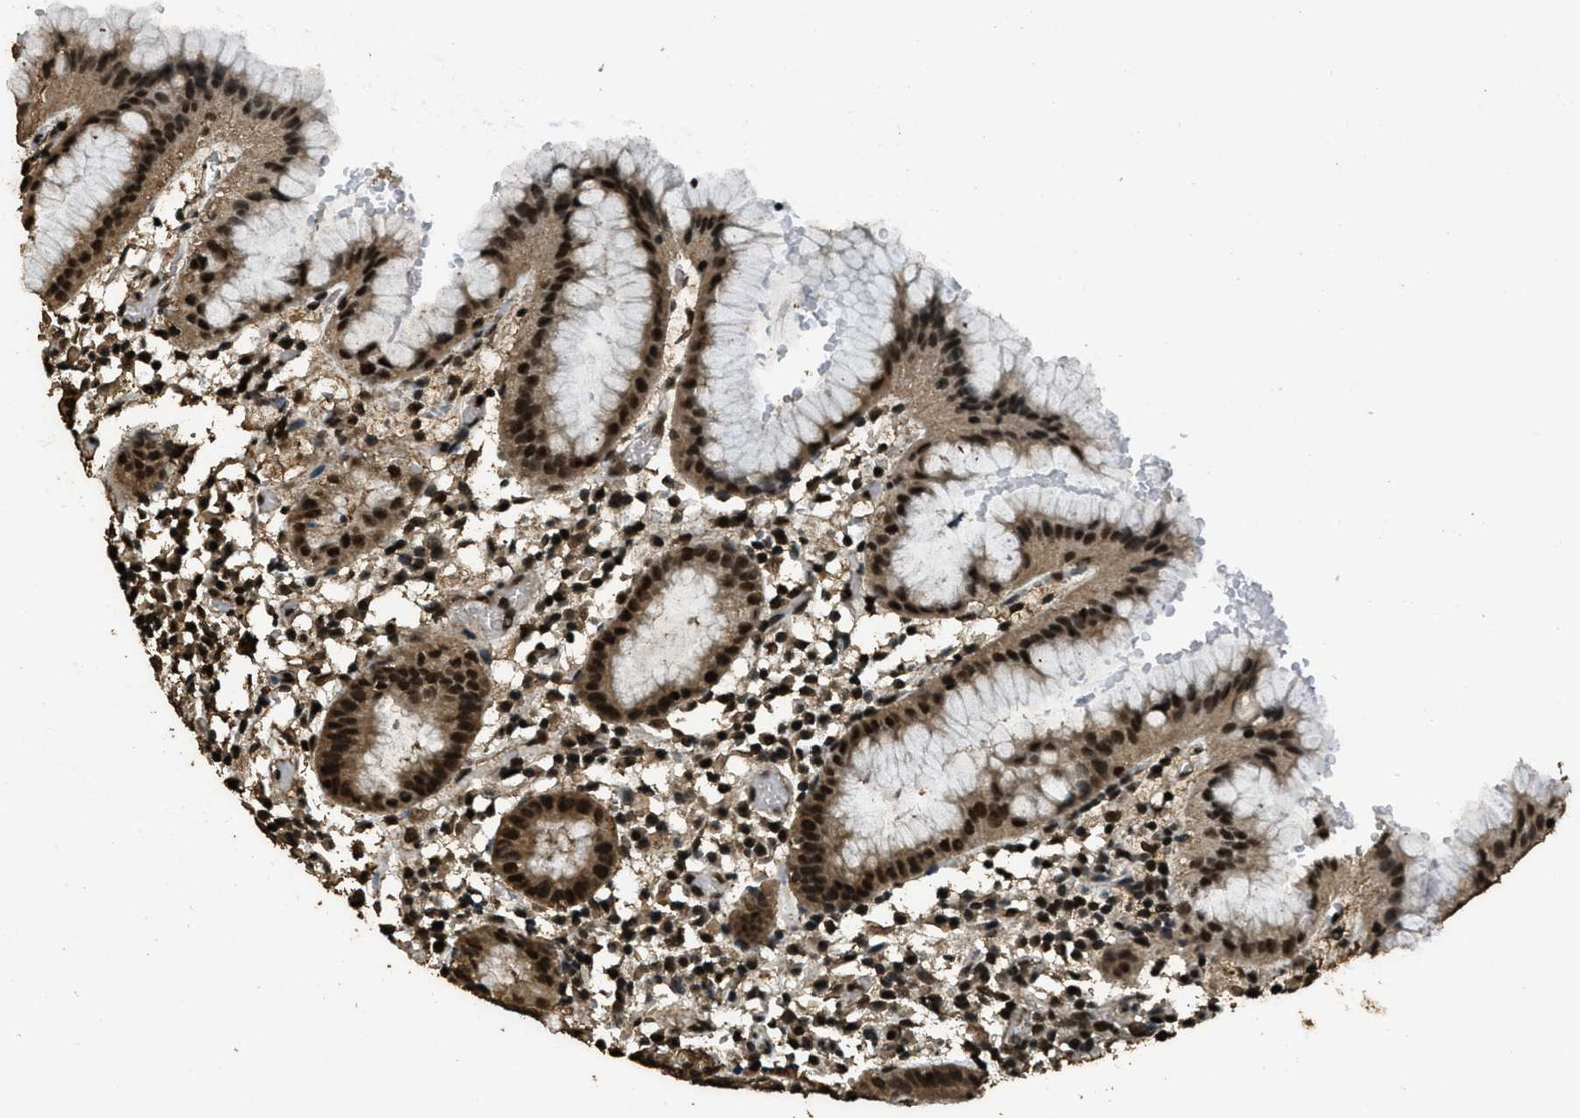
{"staining": {"intensity": "strong", "quantity": ">75%", "location": "nuclear"}, "tissue": "stomach", "cell_type": "Glandular cells", "image_type": "normal", "snomed": [{"axis": "morphology", "description": "Normal tissue, NOS"}, {"axis": "topography", "description": "Stomach"}, {"axis": "topography", "description": "Stomach, lower"}], "caption": "This image demonstrates IHC staining of benign stomach, with high strong nuclear expression in about >75% of glandular cells.", "gene": "MYB", "patient": {"sex": "female", "age": 75}}